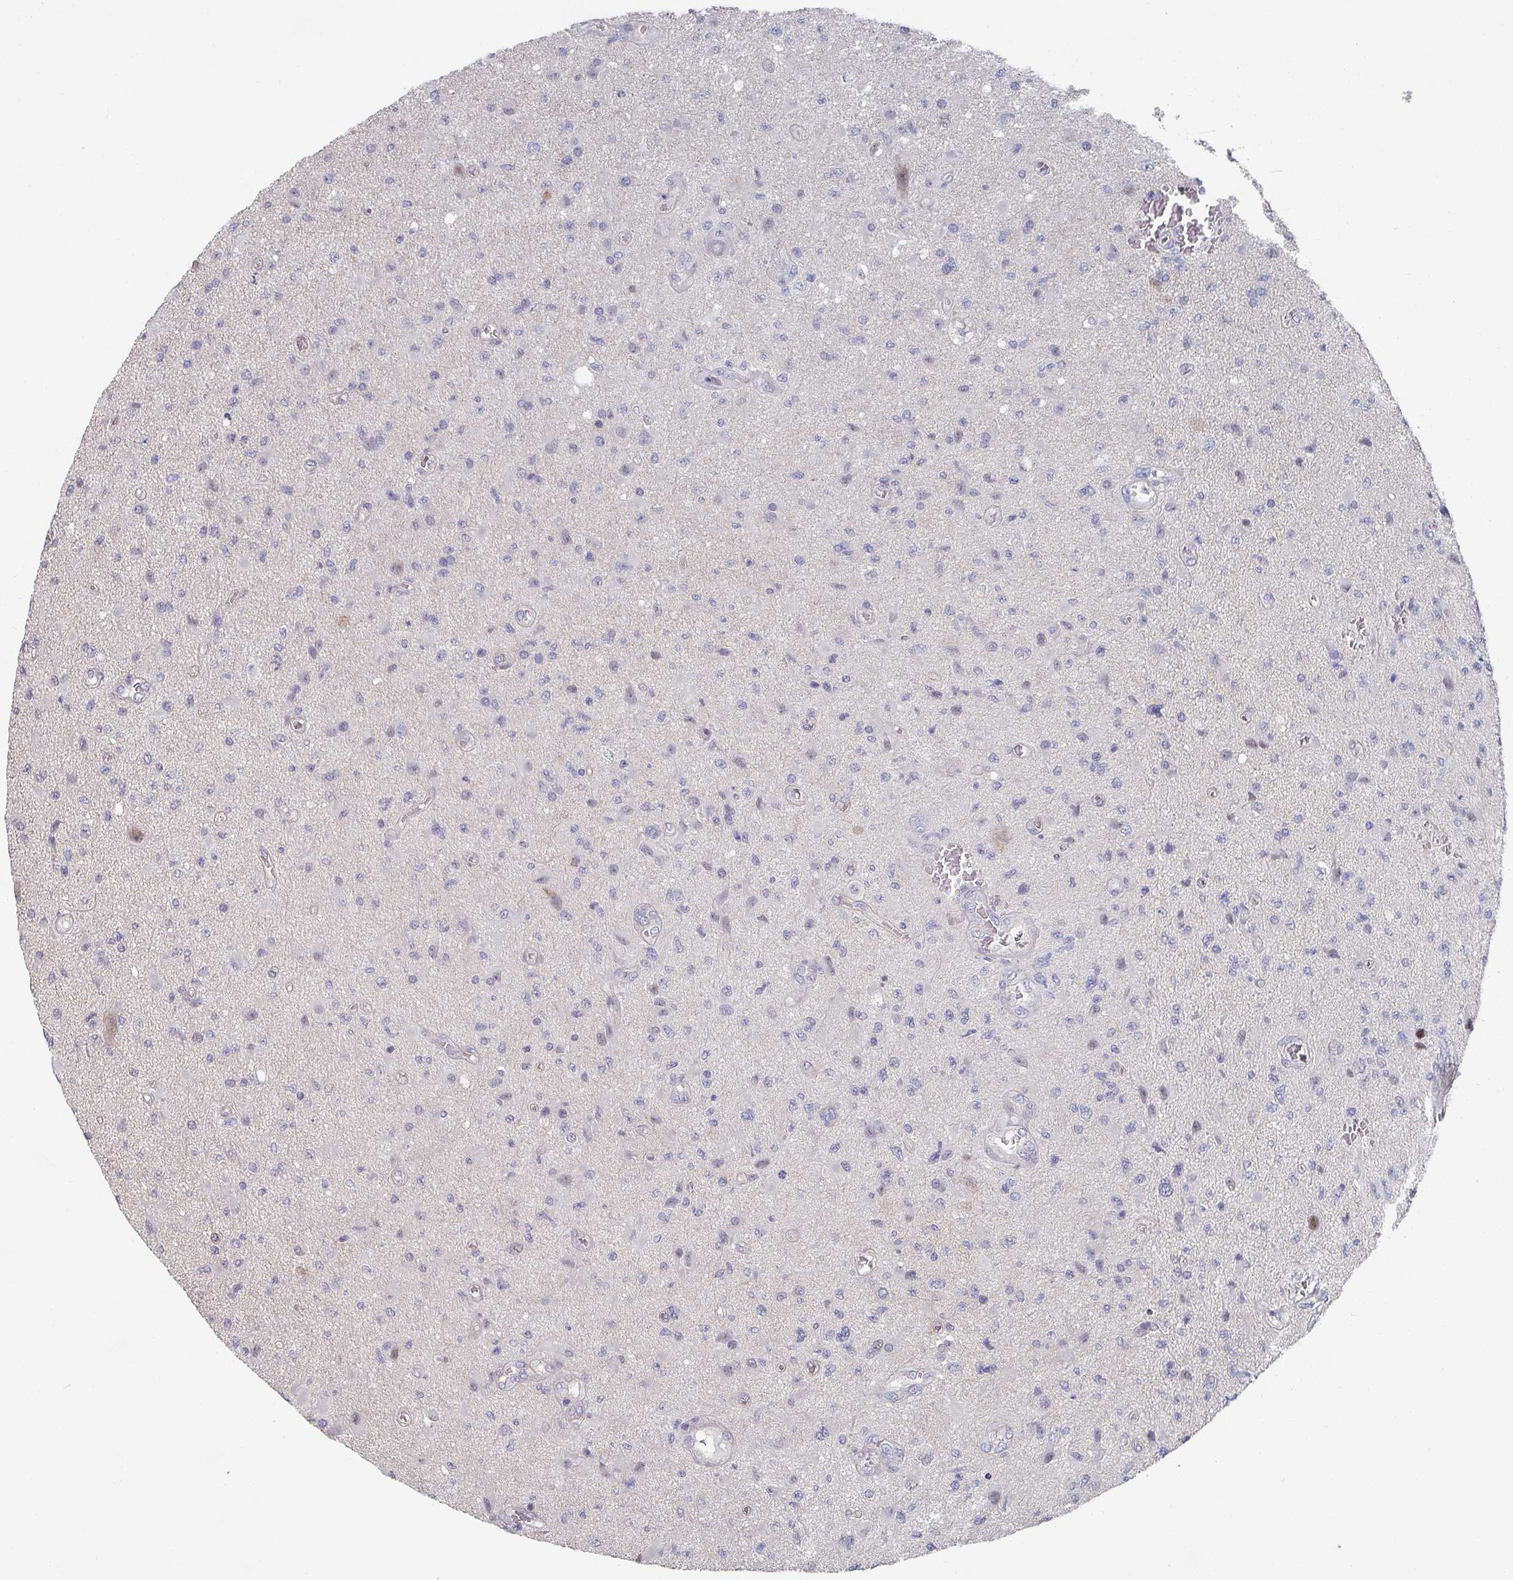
{"staining": {"intensity": "negative", "quantity": "none", "location": "none"}, "tissue": "glioma", "cell_type": "Tumor cells", "image_type": "cancer", "snomed": [{"axis": "morphology", "description": "Glioma, malignant, High grade"}, {"axis": "topography", "description": "Brain"}], "caption": "The photomicrograph reveals no significant staining in tumor cells of glioma. The staining was performed using DAB to visualize the protein expression in brown, while the nuclei were stained in blue with hematoxylin (Magnification: 20x).", "gene": "EFL1", "patient": {"sex": "male", "age": 67}}